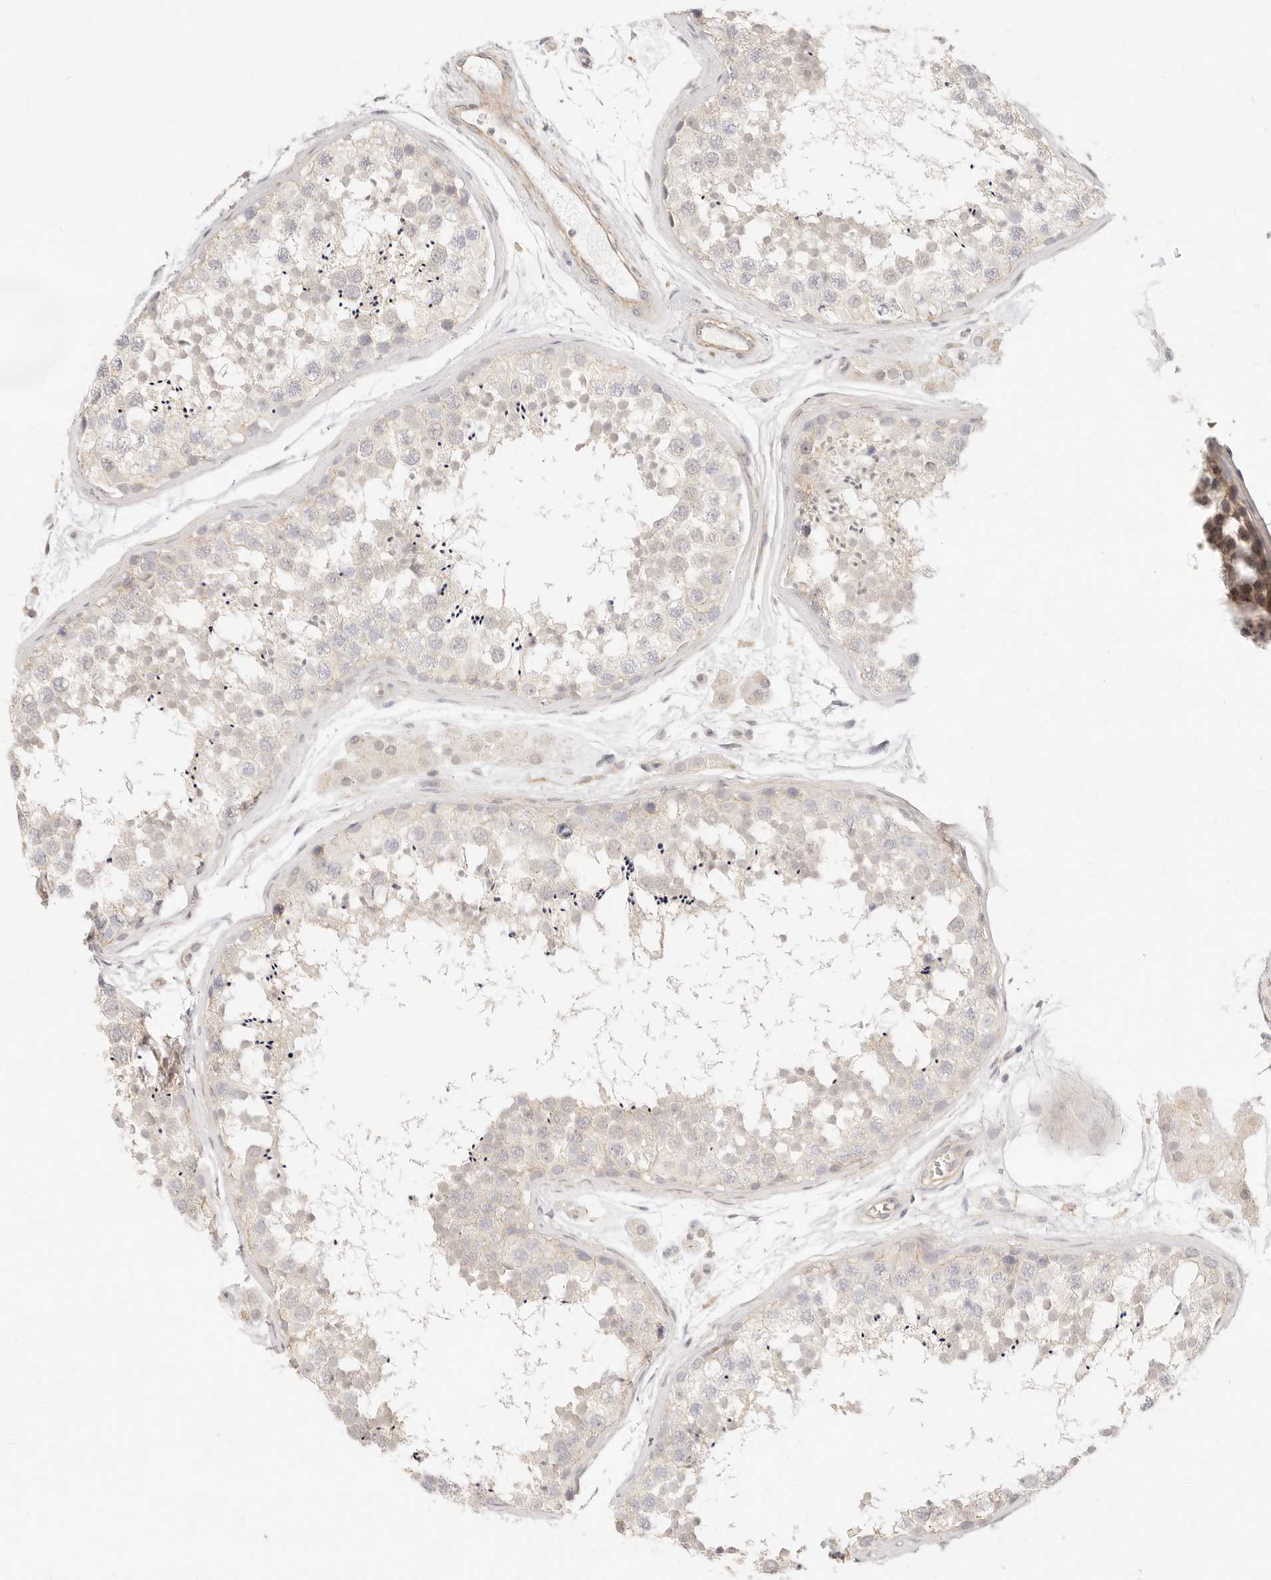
{"staining": {"intensity": "negative", "quantity": "none", "location": "none"}, "tissue": "testis", "cell_type": "Cells in seminiferous ducts", "image_type": "normal", "snomed": [{"axis": "morphology", "description": "Normal tissue, NOS"}, {"axis": "topography", "description": "Testis"}], "caption": "This histopathology image is of normal testis stained with immunohistochemistry to label a protein in brown with the nuclei are counter-stained blue. There is no staining in cells in seminiferous ducts. (DAB immunohistochemistry (IHC) with hematoxylin counter stain).", "gene": "UBXN10", "patient": {"sex": "male", "age": 56}}